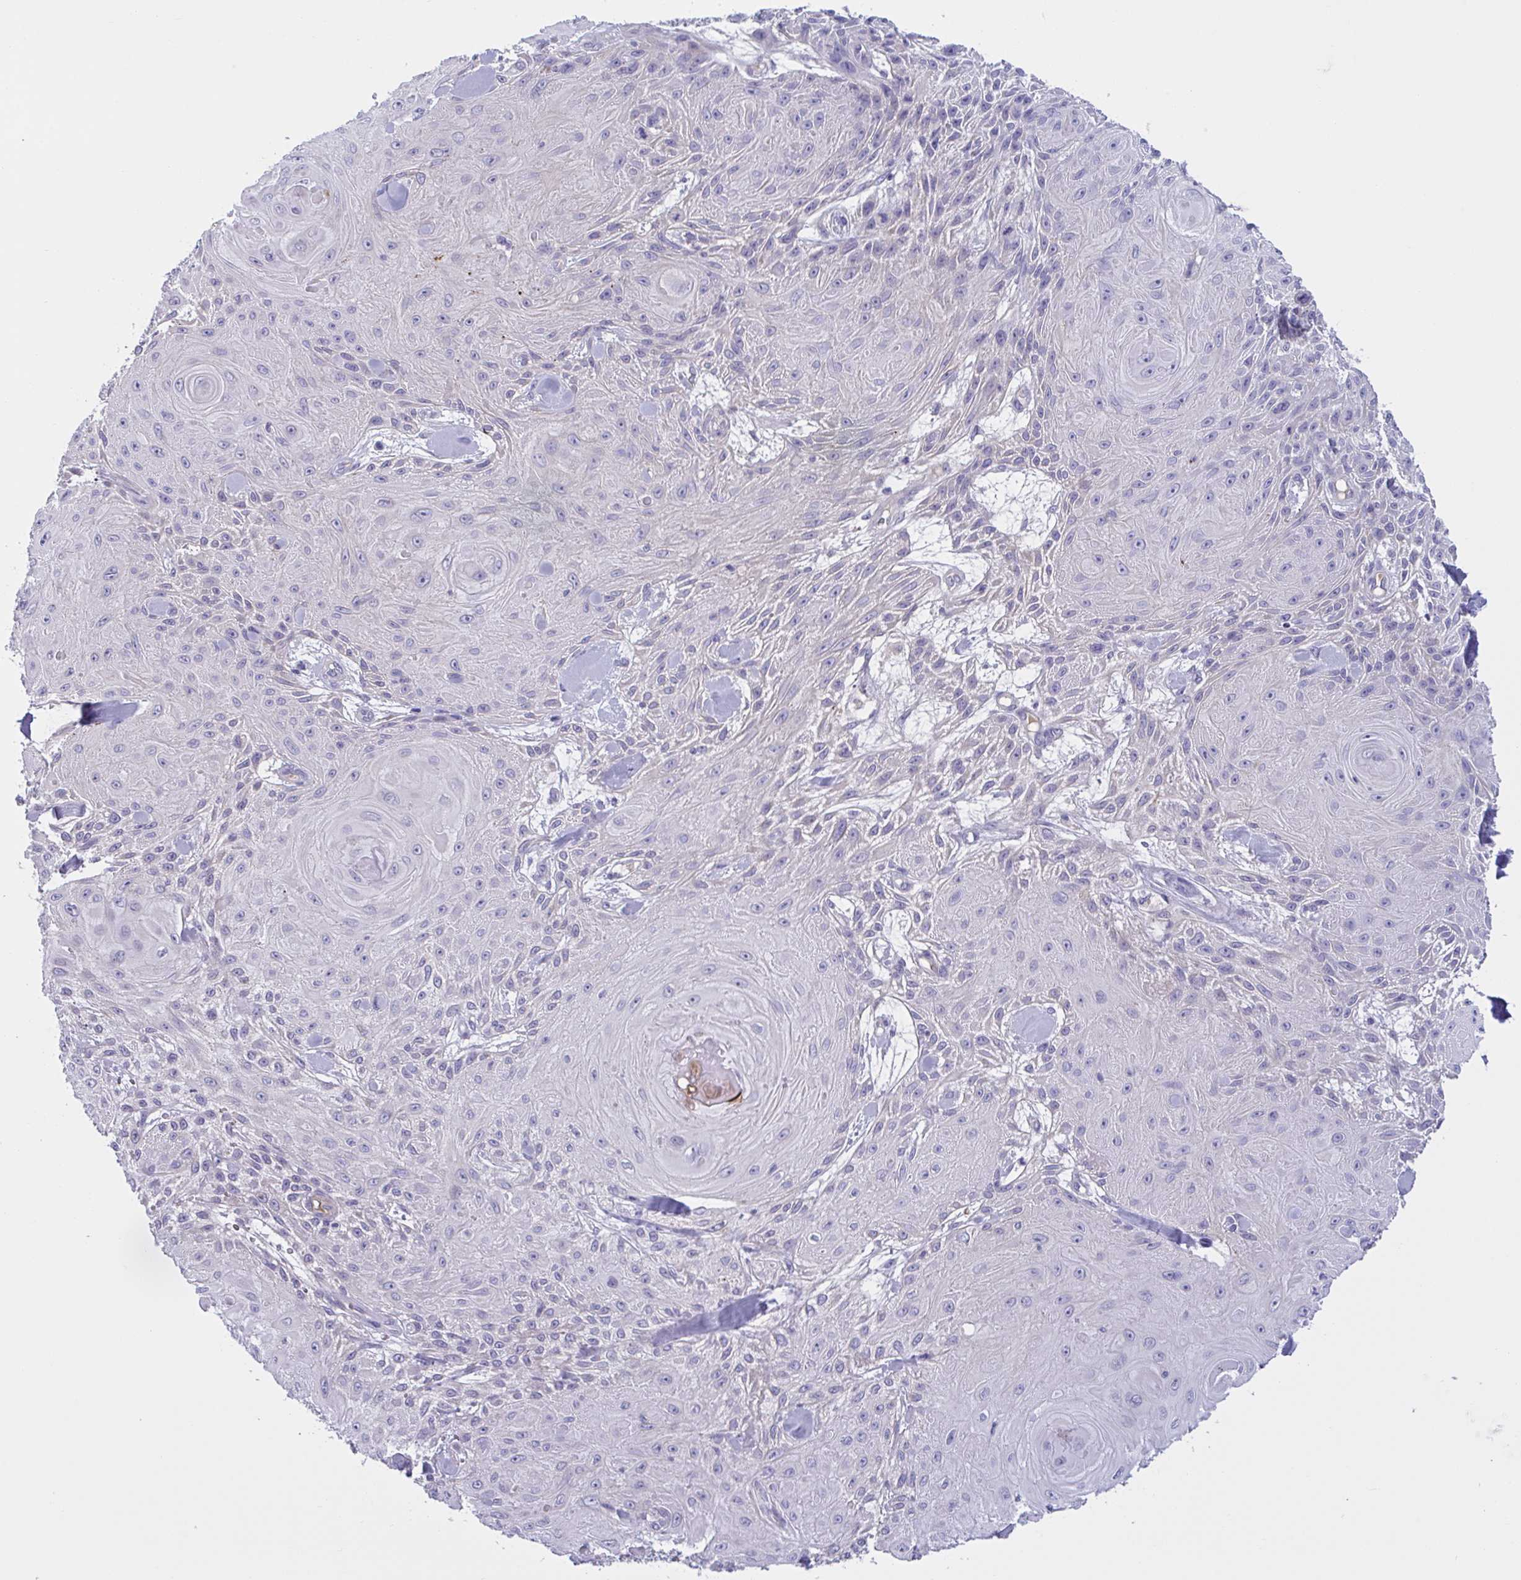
{"staining": {"intensity": "negative", "quantity": "none", "location": "none"}, "tissue": "skin cancer", "cell_type": "Tumor cells", "image_type": "cancer", "snomed": [{"axis": "morphology", "description": "Squamous cell carcinoma, NOS"}, {"axis": "topography", "description": "Skin"}], "caption": "Histopathology image shows no significant protein positivity in tumor cells of skin squamous cell carcinoma.", "gene": "MS4A14", "patient": {"sex": "male", "age": 88}}